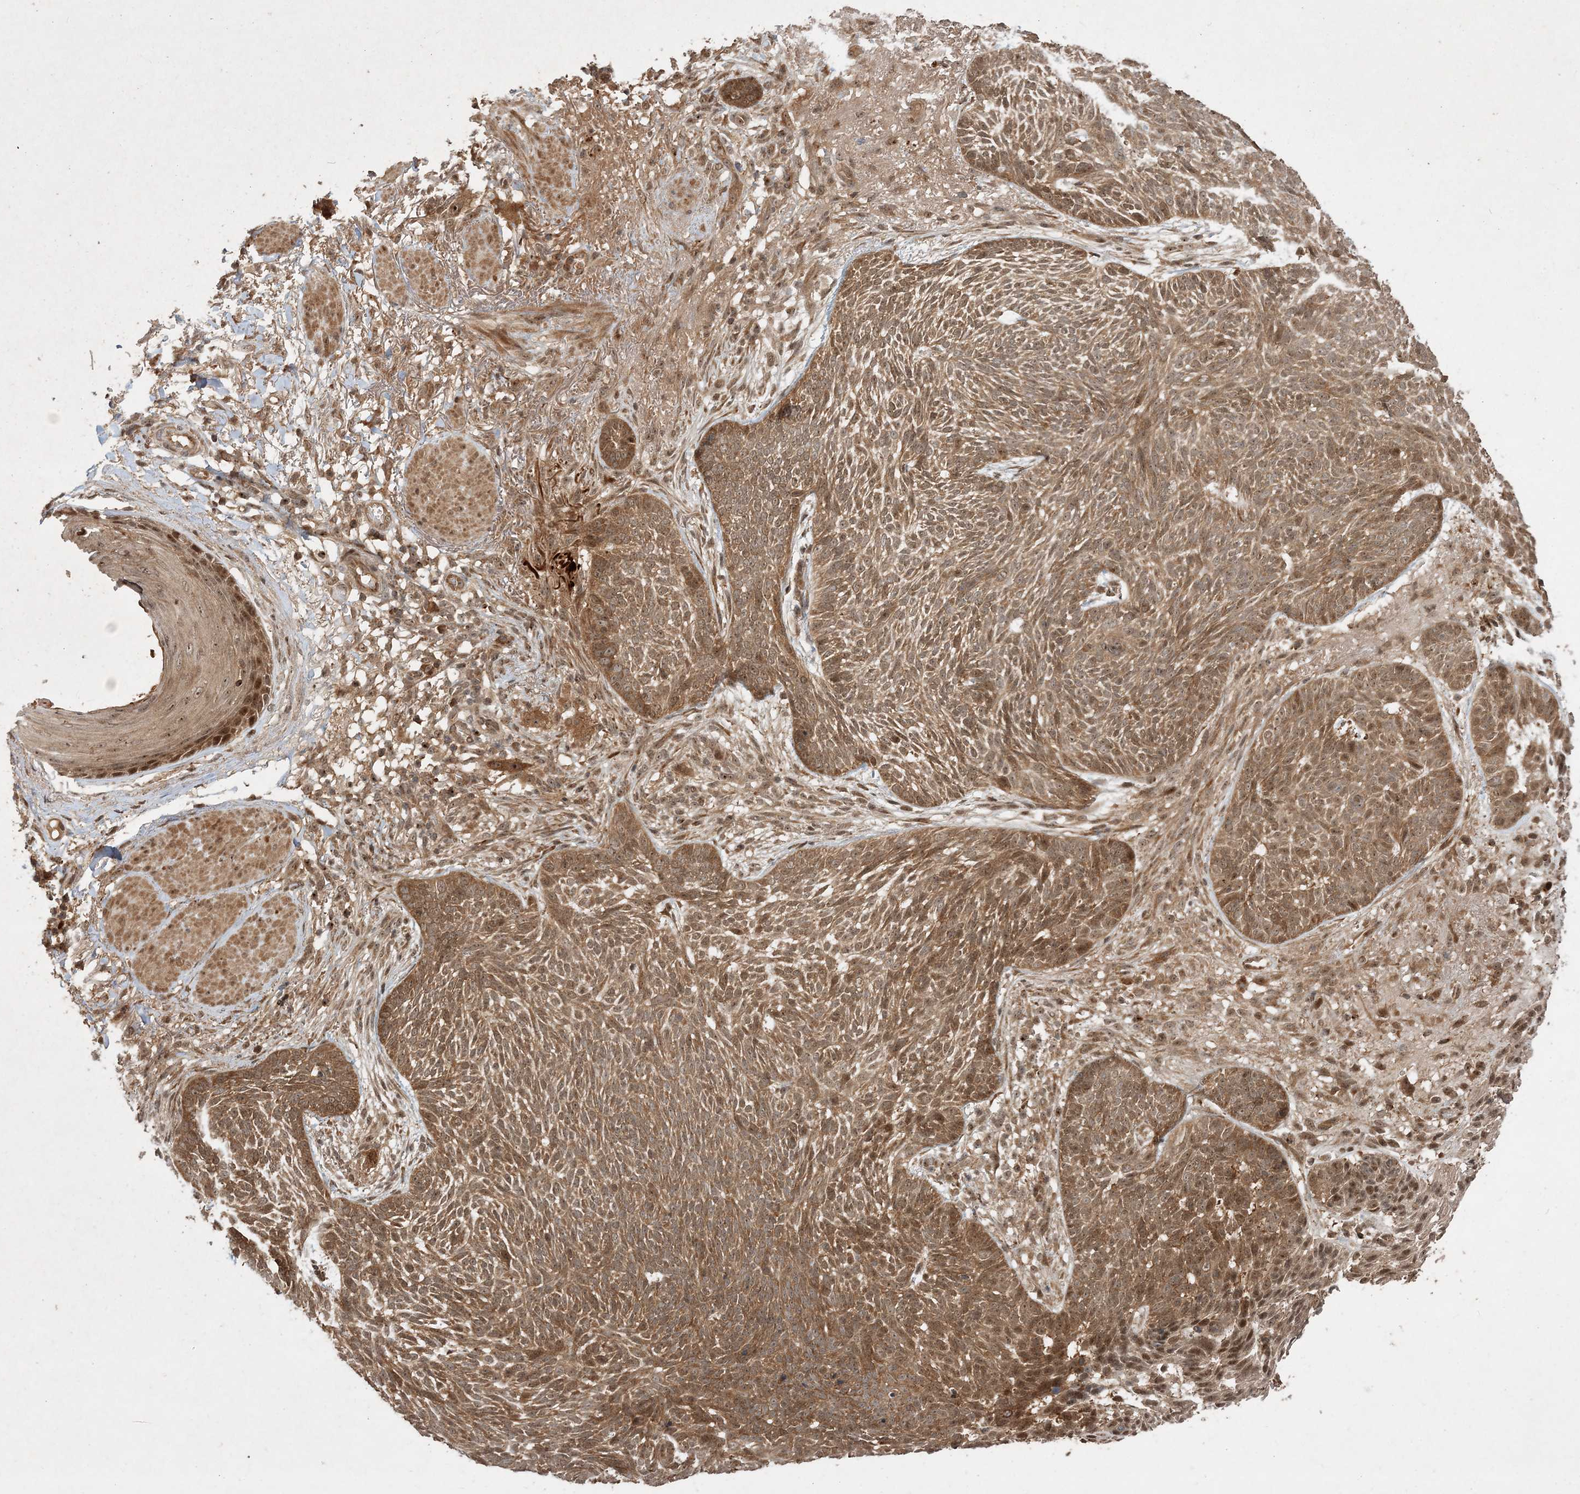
{"staining": {"intensity": "moderate", "quantity": ">75%", "location": "cytoplasmic/membranous"}, "tissue": "skin cancer", "cell_type": "Tumor cells", "image_type": "cancer", "snomed": [{"axis": "morphology", "description": "Normal tissue, NOS"}, {"axis": "morphology", "description": "Basal cell carcinoma"}, {"axis": "topography", "description": "Skin"}], "caption": "A histopathology image of basal cell carcinoma (skin) stained for a protein demonstrates moderate cytoplasmic/membranous brown staining in tumor cells.", "gene": "UBR3", "patient": {"sex": "male", "age": 64}}